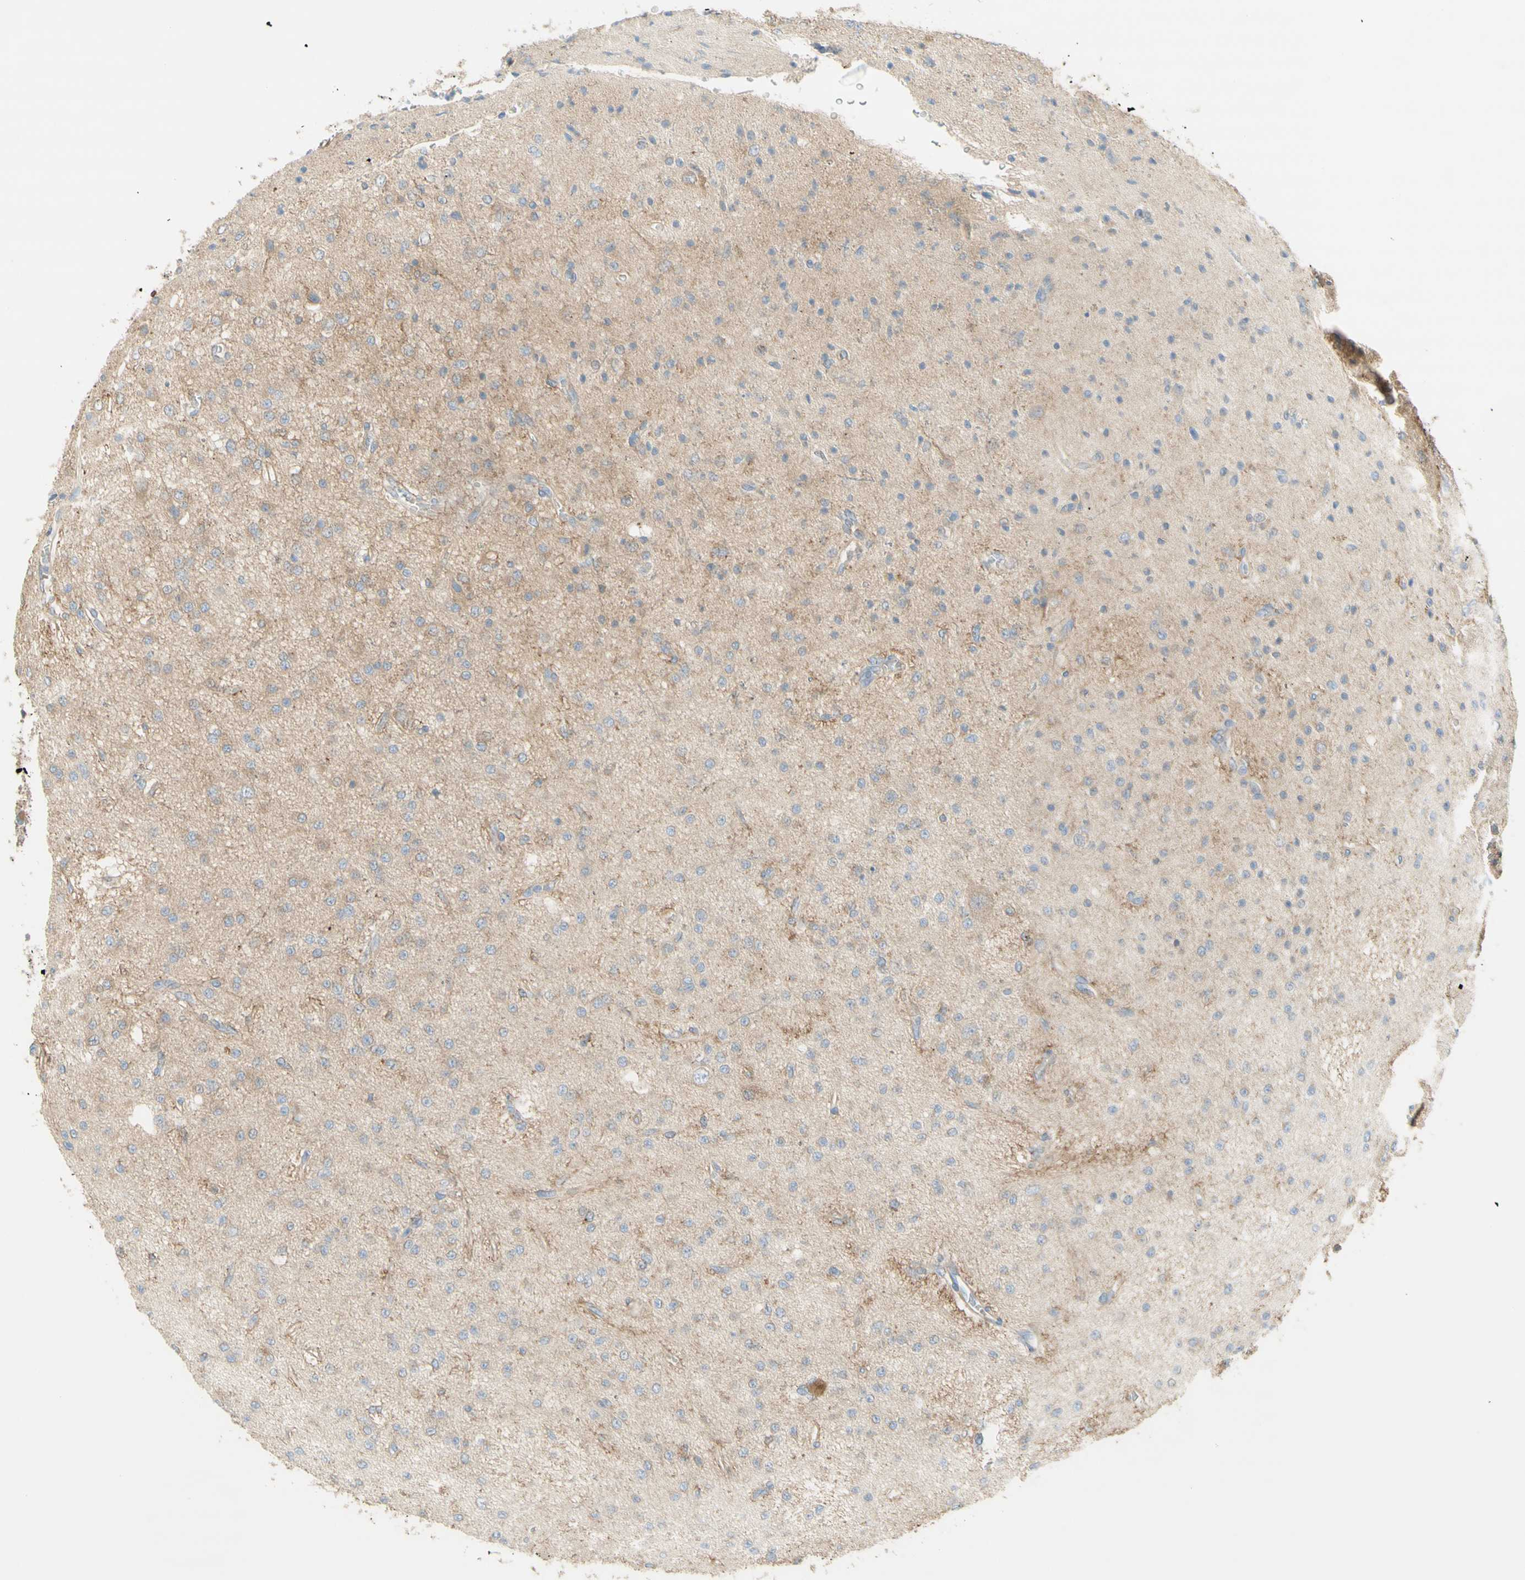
{"staining": {"intensity": "negative", "quantity": "none", "location": "none"}, "tissue": "glioma", "cell_type": "Tumor cells", "image_type": "cancer", "snomed": [{"axis": "morphology", "description": "Glioma, malignant, Low grade"}, {"axis": "topography", "description": "Brain"}], "caption": "Malignant glioma (low-grade) was stained to show a protein in brown. There is no significant expression in tumor cells.", "gene": "DYNC1H1", "patient": {"sex": "male", "age": 38}}